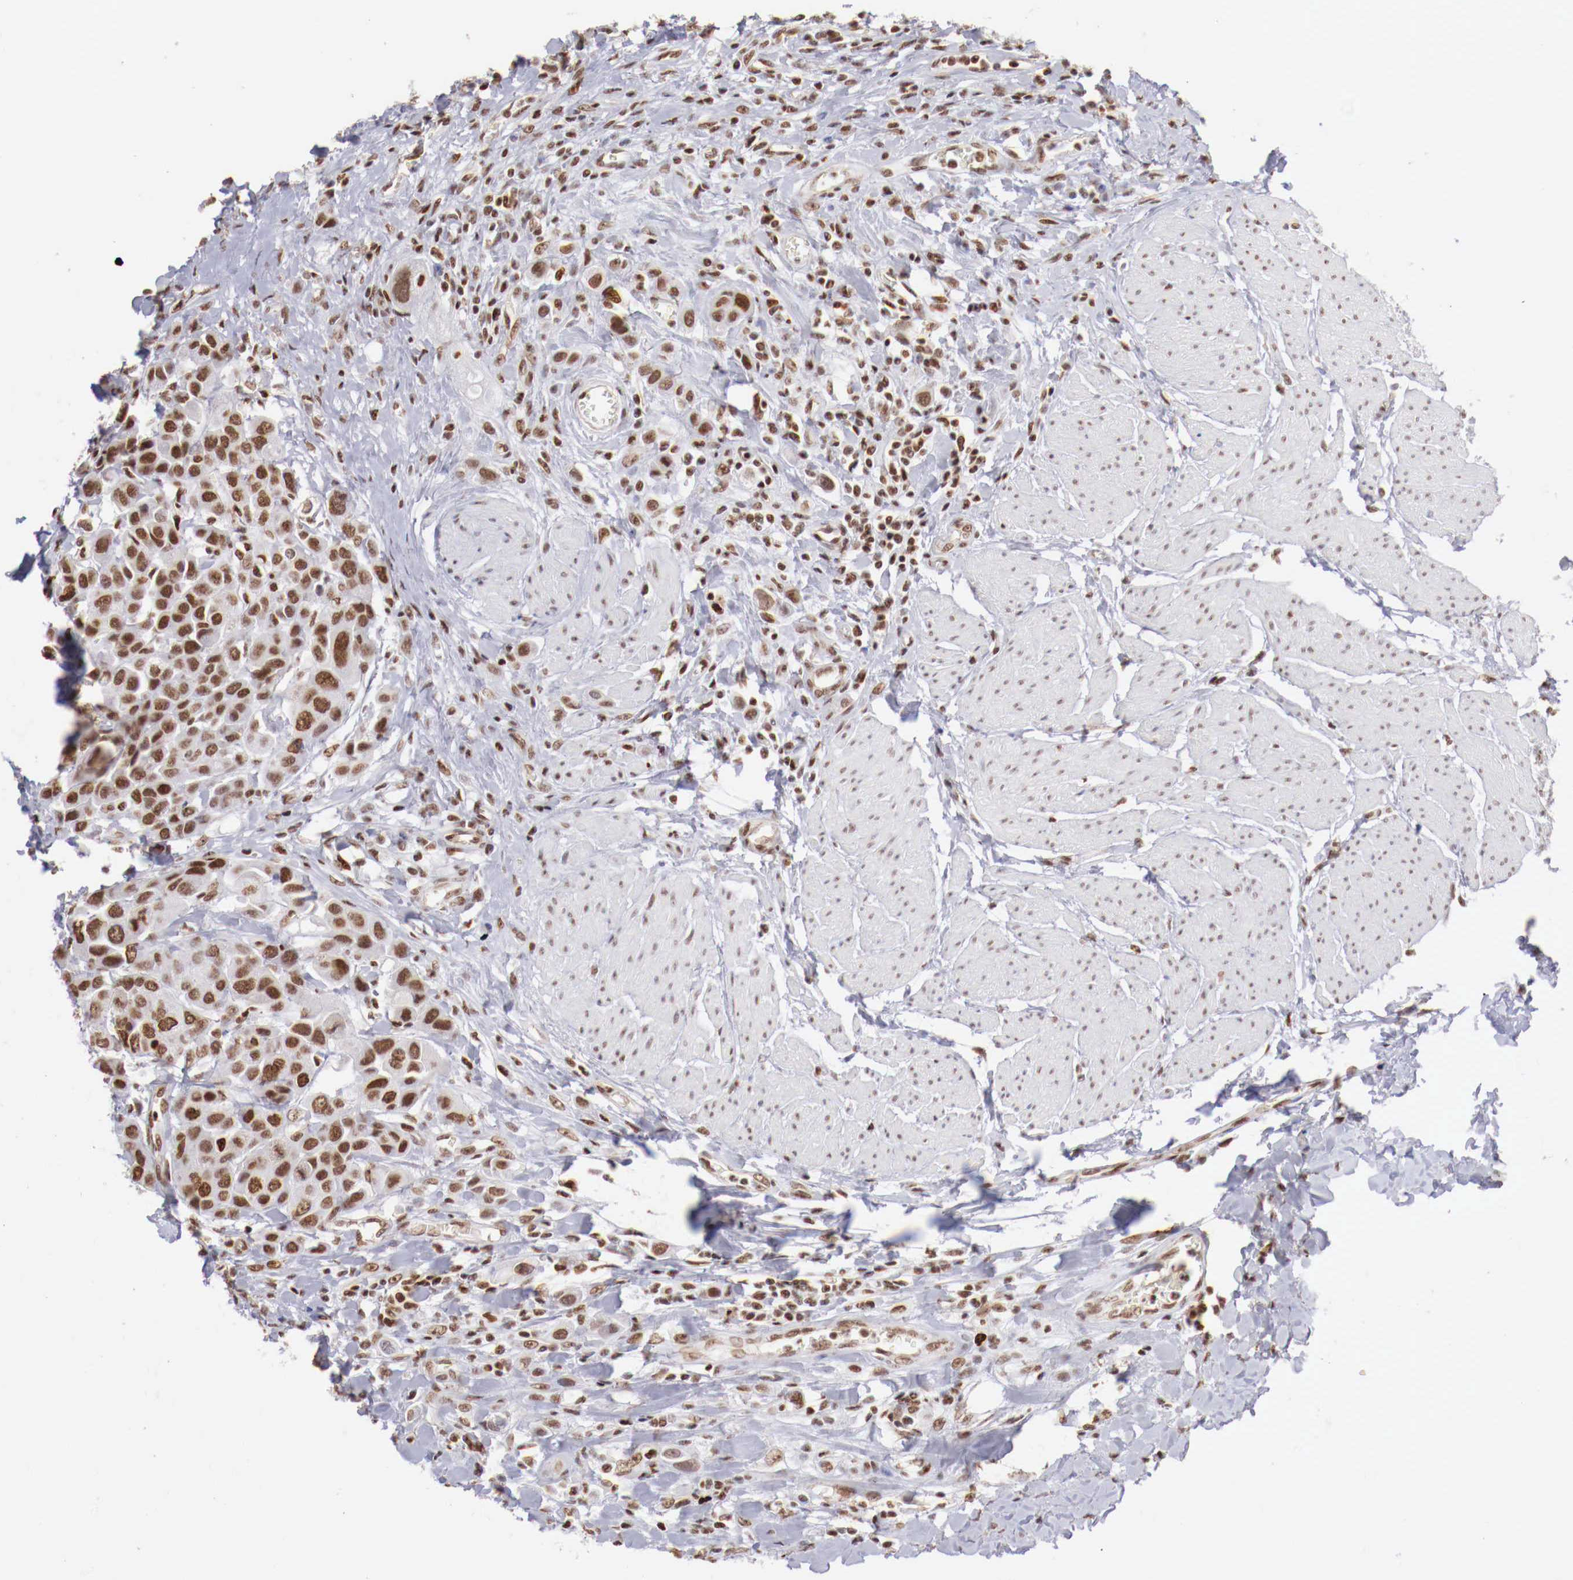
{"staining": {"intensity": "moderate", "quantity": ">75%", "location": "nuclear"}, "tissue": "urothelial cancer", "cell_type": "Tumor cells", "image_type": "cancer", "snomed": [{"axis": "morphology", "description": "Urothelial carcinoma, High grade"}, {"axis": "topography", "description": "Urinary bladder"}], "caption": "Tumor cells demonstrate medium levels of moderate nuclear positivity in about >75% of cells in high-grade urothelial carcinoma. (Brightfield microscopy of DAB IHC at high magnification).", "gene": "MAX", "patient": {"sex": "male", "age": 50}}